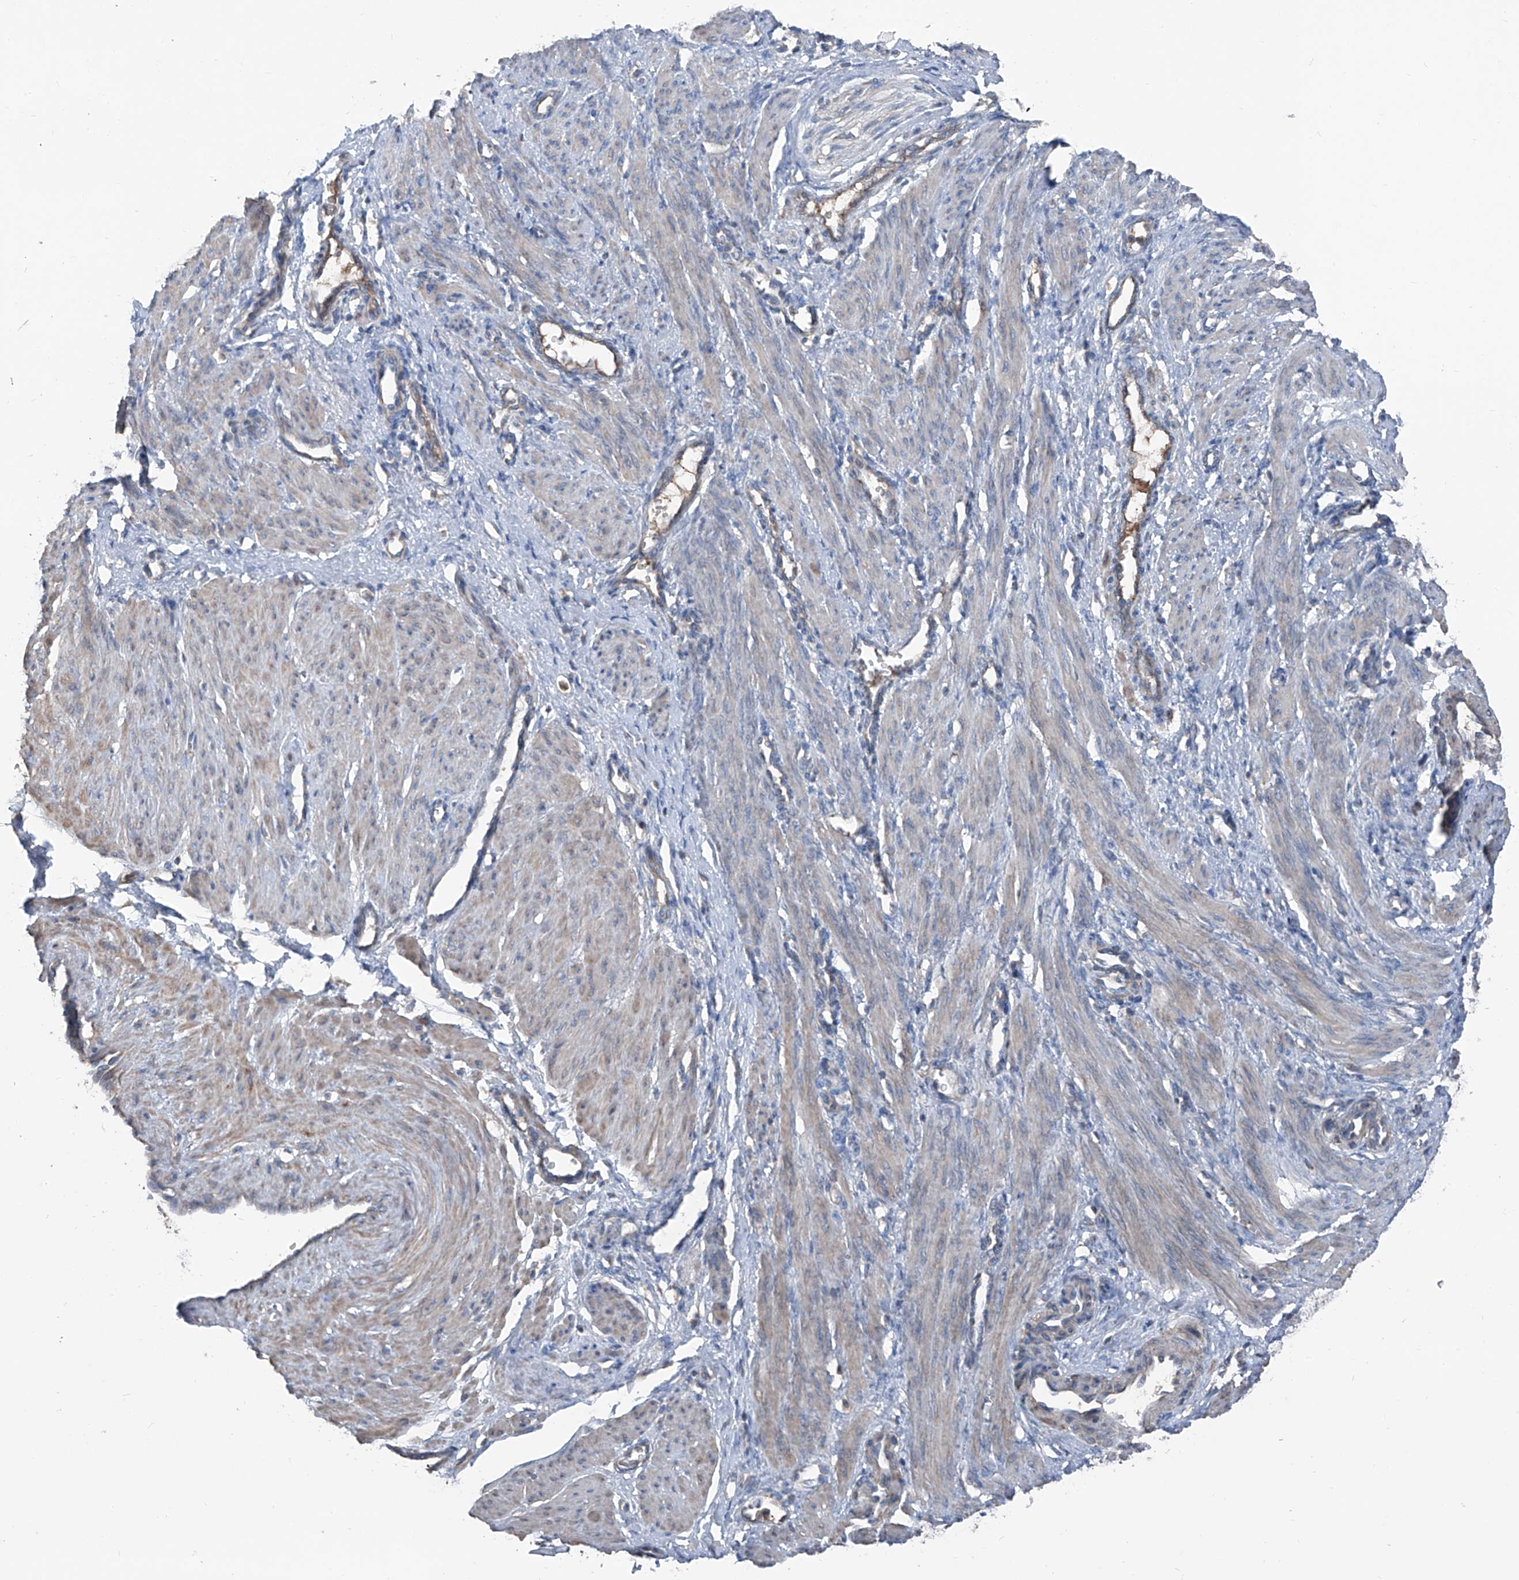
{"staining": {"intensity": "weak", "quantity": "25%-75%", "location": "cytoplasmic/membranous"}, "tissue": "smooth muscle", "cell_type": "Smooth muscle cells", "image_type": "normal", "snomed": [{"axis": "morphology", "description": "Normal tissue, NOS"}, {"axis": "topography", "description": "Endometrium"}], "caption": "Smooth muscle stained with DAB (3,3'-diaminobenzidine) IHC shows low levels of weak cytoplasmic/membranous positivity in approximately 25%-75% of smooth muscle cells. (IHC, brightfield microscopy, high magnification).", "gene": "GPAT3", "patient": {"sex": "female", "age": 33}}